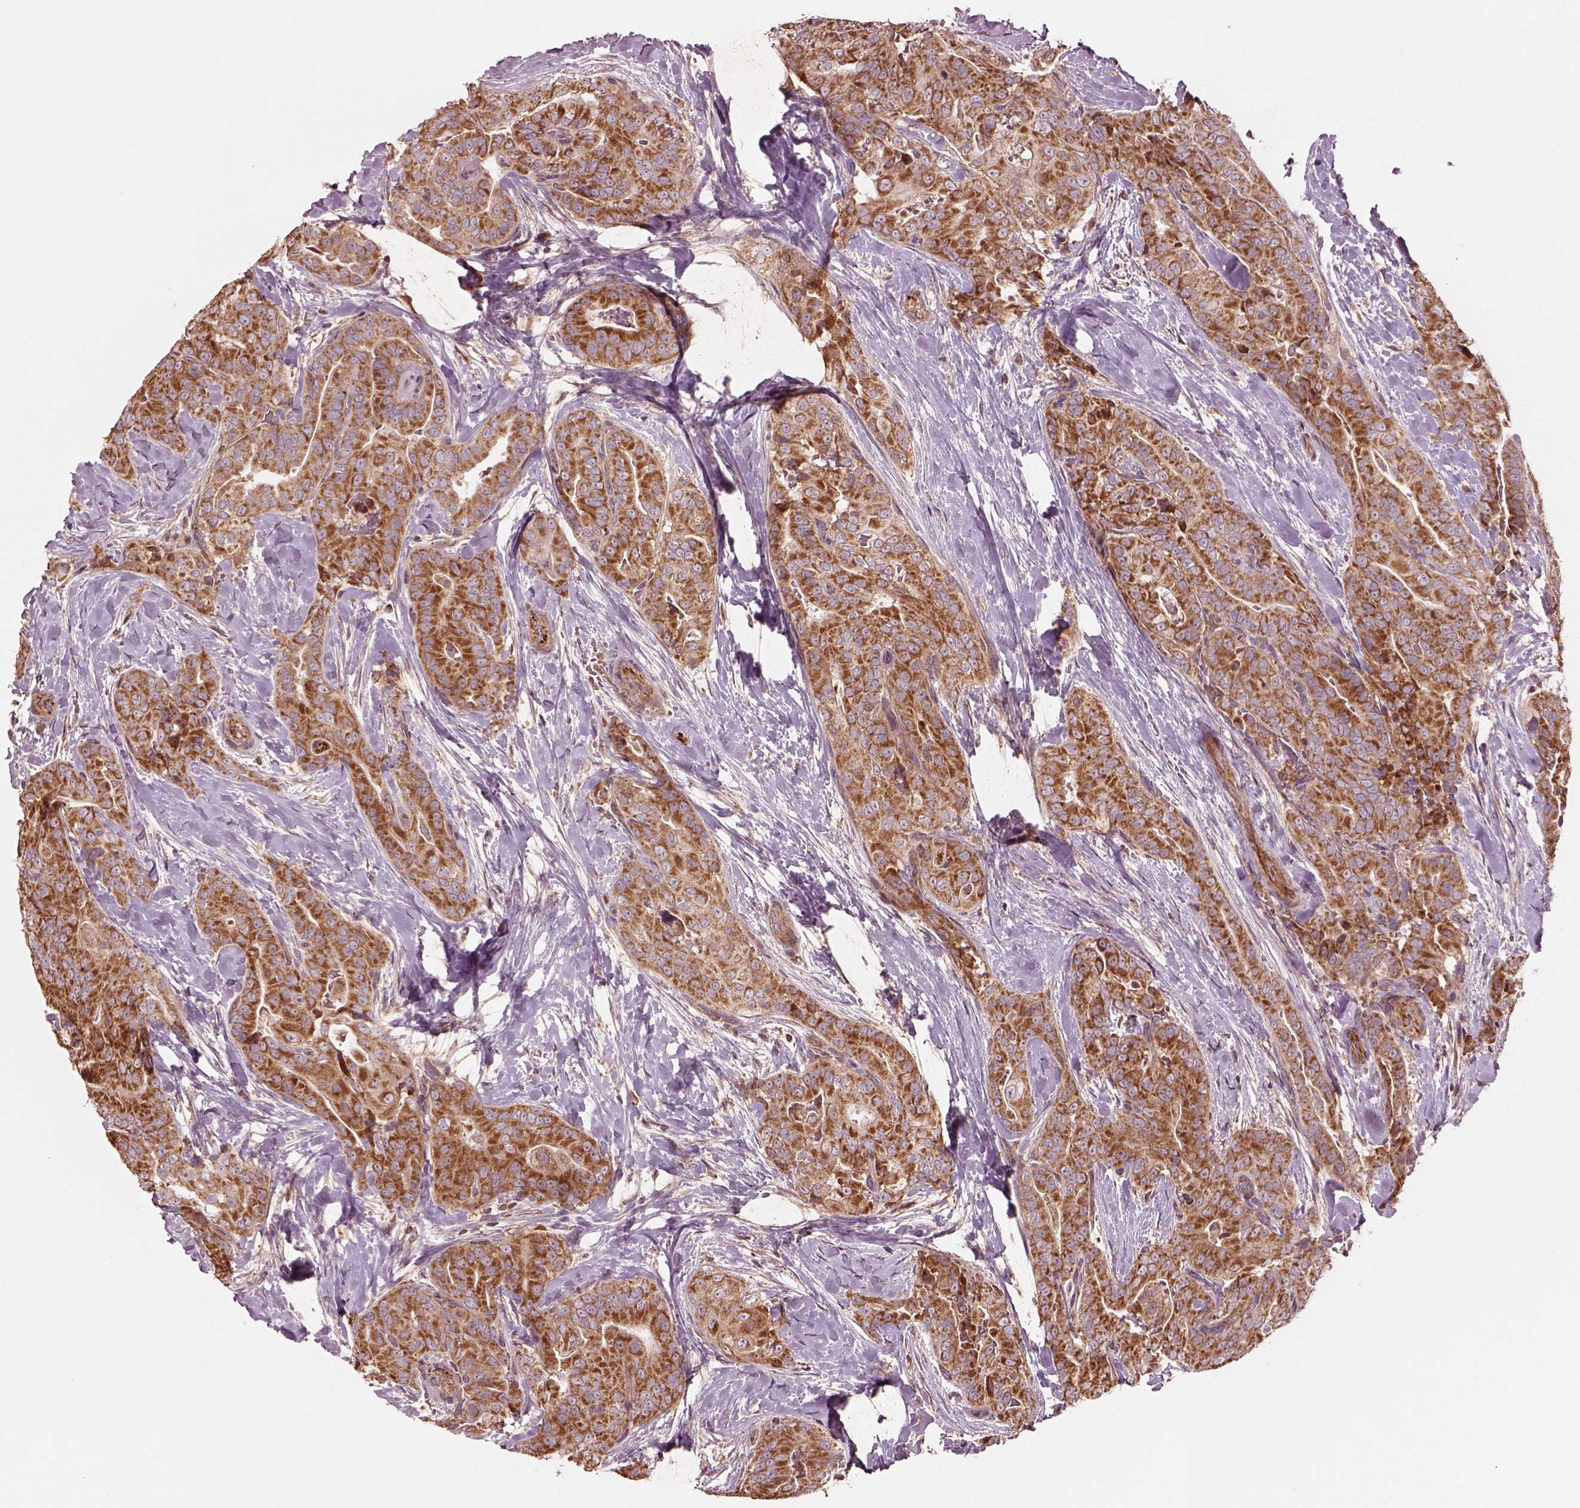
{"staining": {"intensity": "moderate", "quantity": ">75%", "location": "cytoplasmic/membranous"}, "tissue": "thyroid cancer", "cell_type": "Tumor cells", "image_type": "cancer", "snomed": [{"axis": "morphology", "description": "Papillary adenocarcinoma, NOS"}, {"axis": "topography", "description": "Thyroid gland"}], "caption": "A high-resolution image shows immunohistochemistry staining of papillary adenocarcinoma (thyroid), which displays moderate cytoplasmic/membranous positivity in approximately >75% of tumor cells.", "gene": "SLC25A5", "patient": {"sex": "male", "age": 61}}